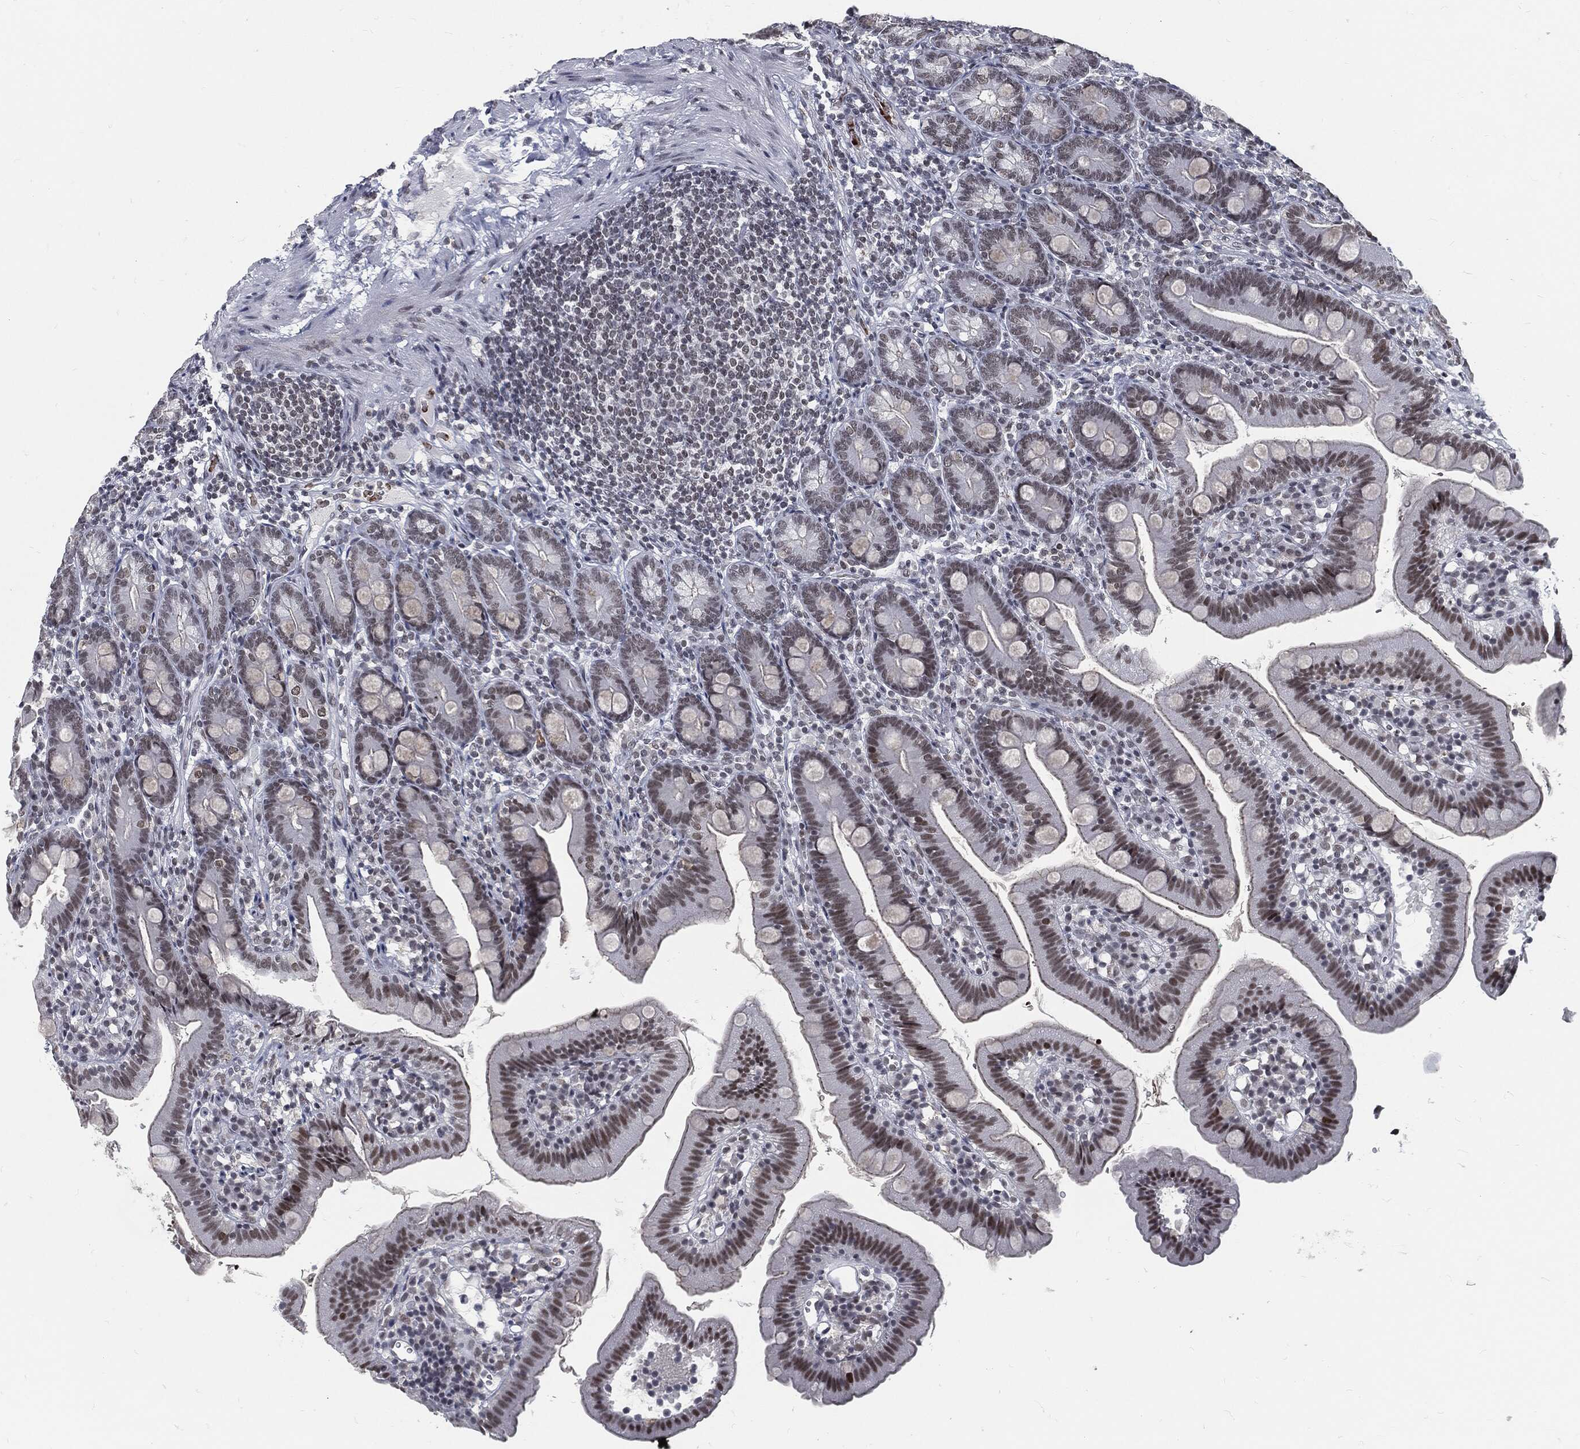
{"staining": {"intensity": "moderate", "quantity": "<25%", "location": "nuclear"}, "tissue": "duodenum", "cell_type": "Glandular cells", "image_type": "normal", "snomed": [{"axis": "morphology", "description": "Normal tissue, NOS"}, {"axis": "topography", "description": "Duodenum"}], "caption": "This photomicrograph shows immunohistochemistry staining of normal duodenum, with low moderate nuclear staining in approximately <25% of glandular cells.", "gene": "ANXA1", "patient": {"sex": "female", "age": 67}}